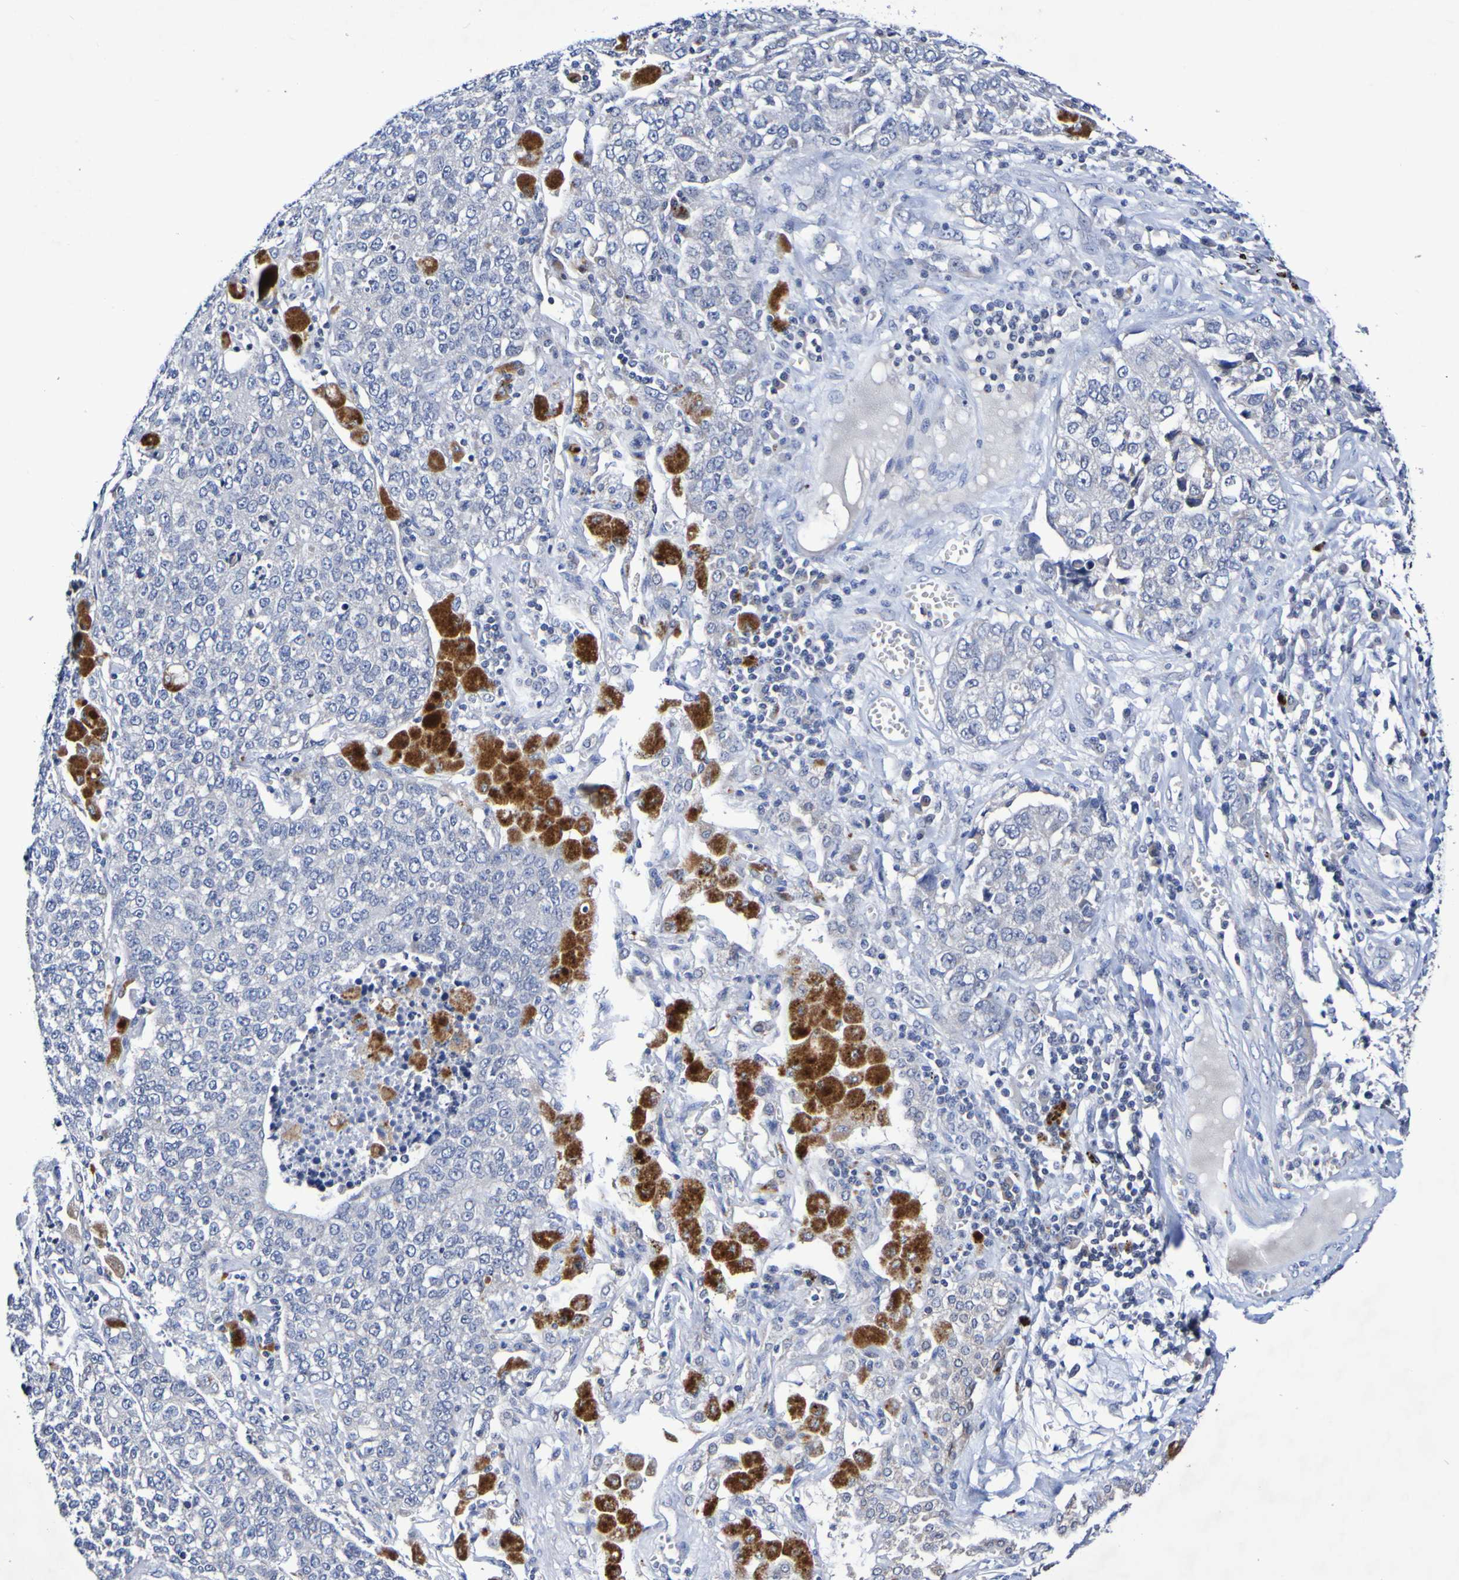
{"staining": {"intensity": "negative", "quantity": "none", "location": "none"}, "tissue": "lung cancer", "cell_type": "Tumor cells", "image_type": "cancer", "snomed": [{"axis": "morphology", "description": "Adenocarcinoma, NOS"}, {"axis": "topography", "description": "Lung"}], "caption": "There is no significant positivity in tumor cells of lung adenocarcinoma.", "gene": "PTP4A2", "patient": {"sex": "male", "age": 49}}